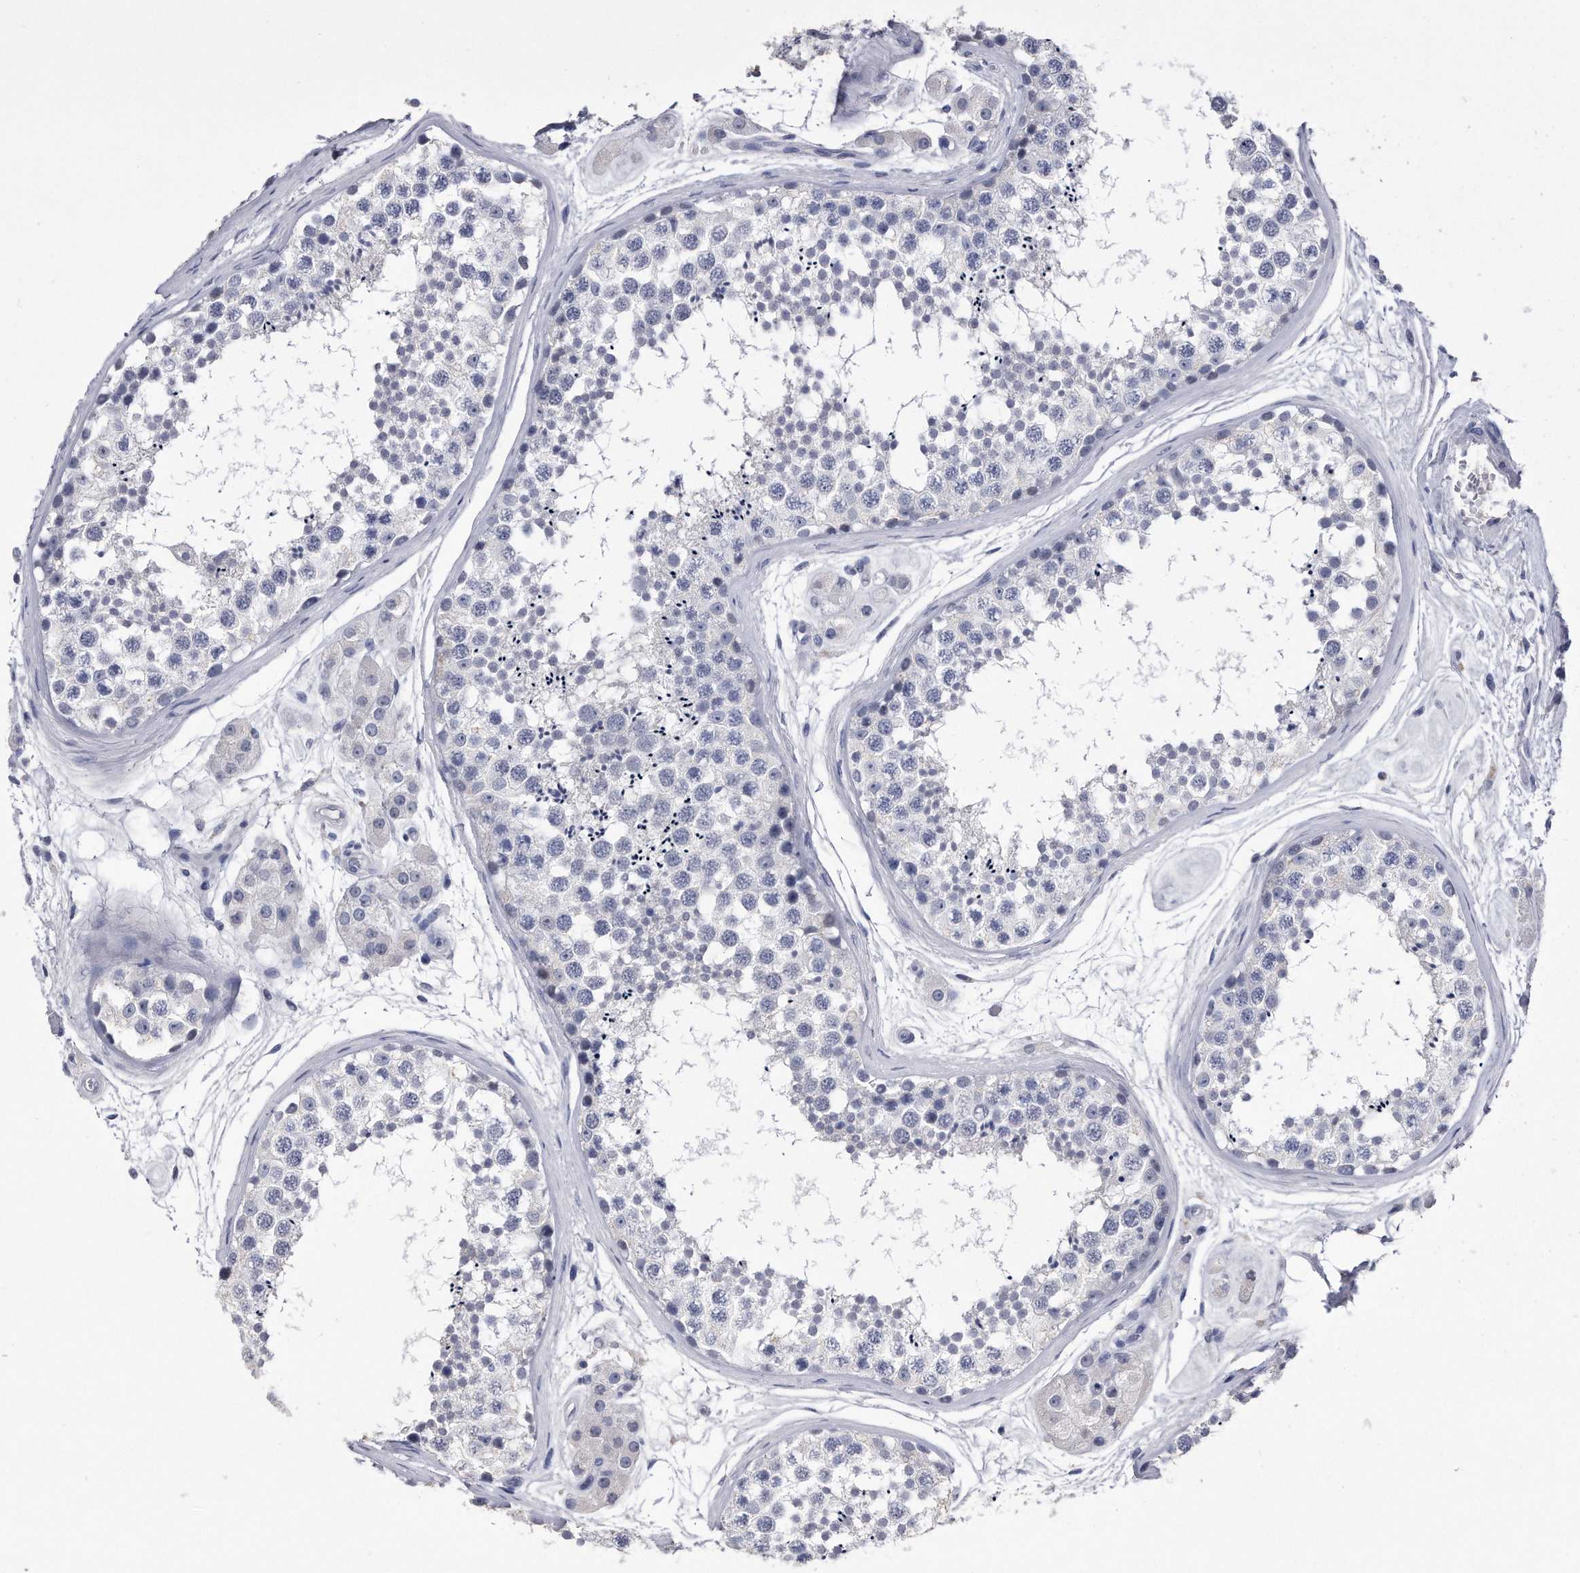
{"staining": {"intensity": "negative", "quantity": "none", "location": "none"}, "tissue": "testis", "cell_type": "Cells in seminiferous ducts", "image_type": "normal", "snomed": [{"axis": "morphology", "description": "Normal tissue, NOS"}, {"axis": "topography", "description": "Testis"}], "caption": "A high-resolution image shows immunohistochemistry (IHC) staining of benign testis, which demonstrates no significant staining in cells in seminiferous ducts. (DAB (3,3'-diaminobenzidine) immunohistochemistry with hematoxylin counter stain).", "gene": "KCTD8", "patient": {"sex": "male", "age": 56}}